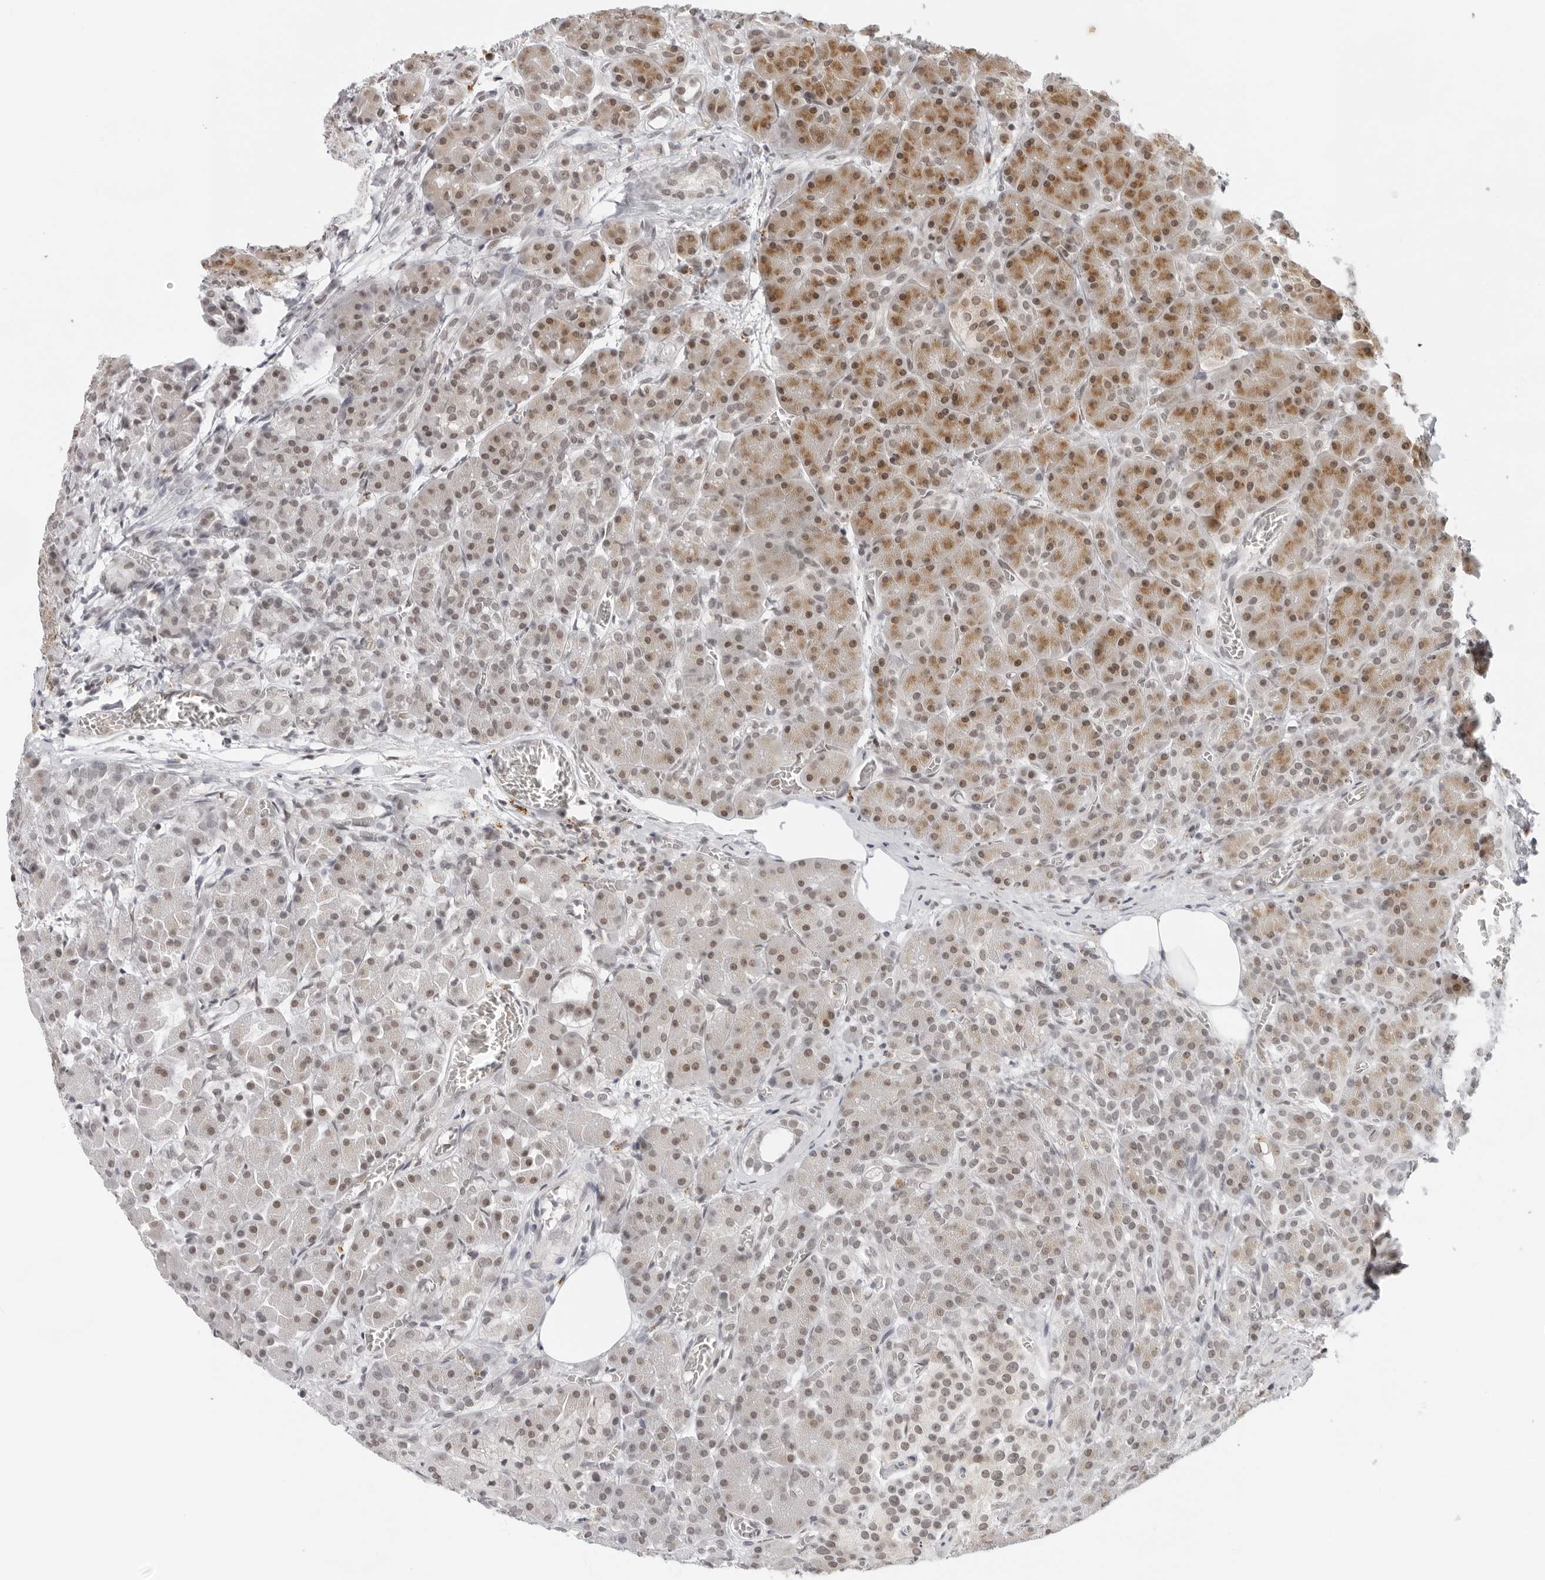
{"staining": {"intensity": "moderate", "quantity": ">75%", "location": "cytoplasmic/membranous,nuclear"}, "tissue": "pancreas", "cell_type": "Exocrine glandular cells", "image_type": "normal", "snomed": [{"axis": "morphology", "description": "Normal tissue, NOS"}, {"axis": "topography", "description": "Pancreas"}], "caption": "Protein expression analysis of benign human pancreas reveals moderate cytoplasmic/membranous,nuclear expression in about >75% of exocrine glandular cells. The protein is stained brown, and the nuclei are stained in blue (DAB IHC with brightfield microscopy, high magnification).", "gene": "TOX4", "patient": {"sex": "male", "age": 63}}